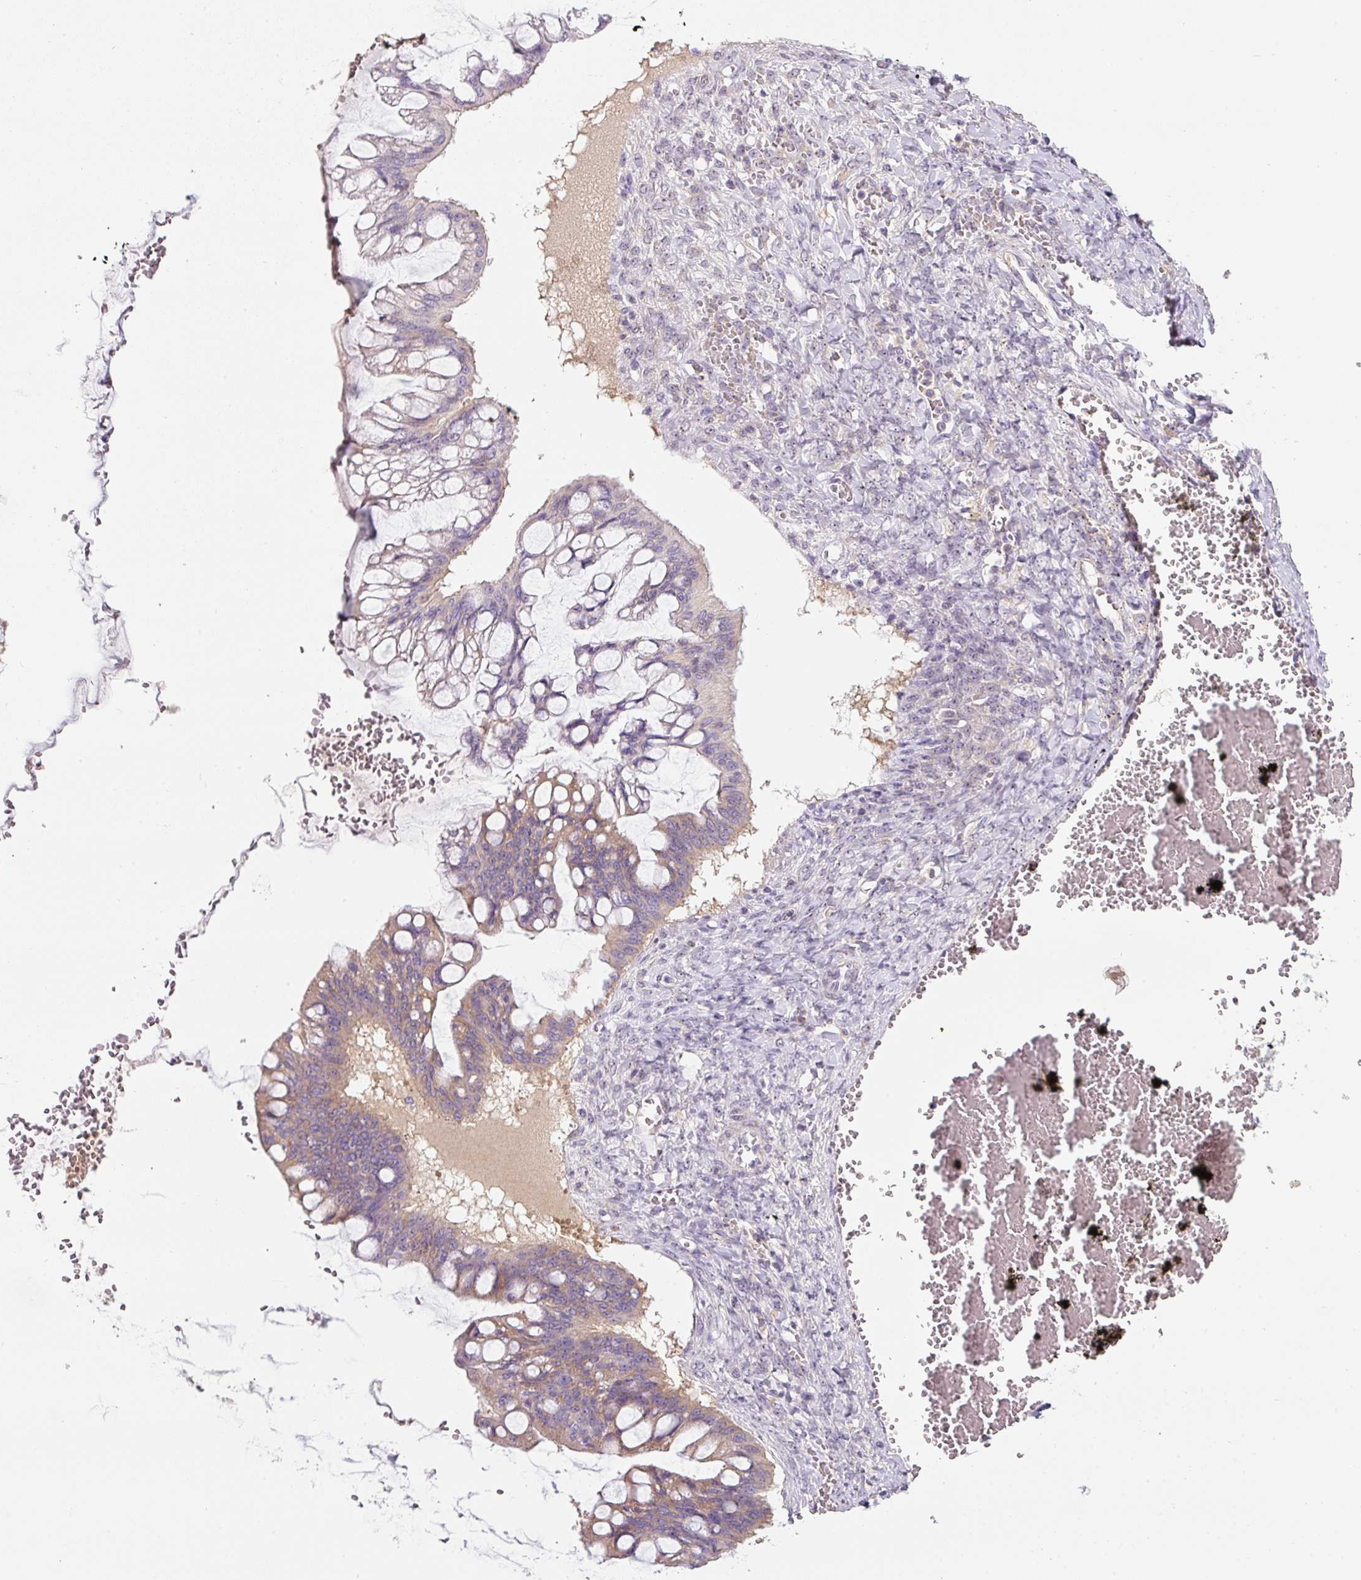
{"staining": {"intensity": "moderate", "quantity": "25%-75%", "location": "cytoplasmic/membranous"}, "tissue": "ovarian cancer", "cell_type": "Tumor cells", "image_type": "cancer", "snomed": [{"axis": "morphology", "description": "Cystadenocarcinoma, mucinous, NOS"}, {"axis": "topography", "description": "Ovary"}], "caption": "A medium amount of moderate cytoplasmic/membranous staining is identified in about 25%-75% of tumor cells in ovarian cancer tissue. Using DAB (brown) and hematoxylin (blue) stains, captured at high magnification using brightfield microscopy.", "gene": "TMEM37", "patient": {"sex": "female", "age": 73}}